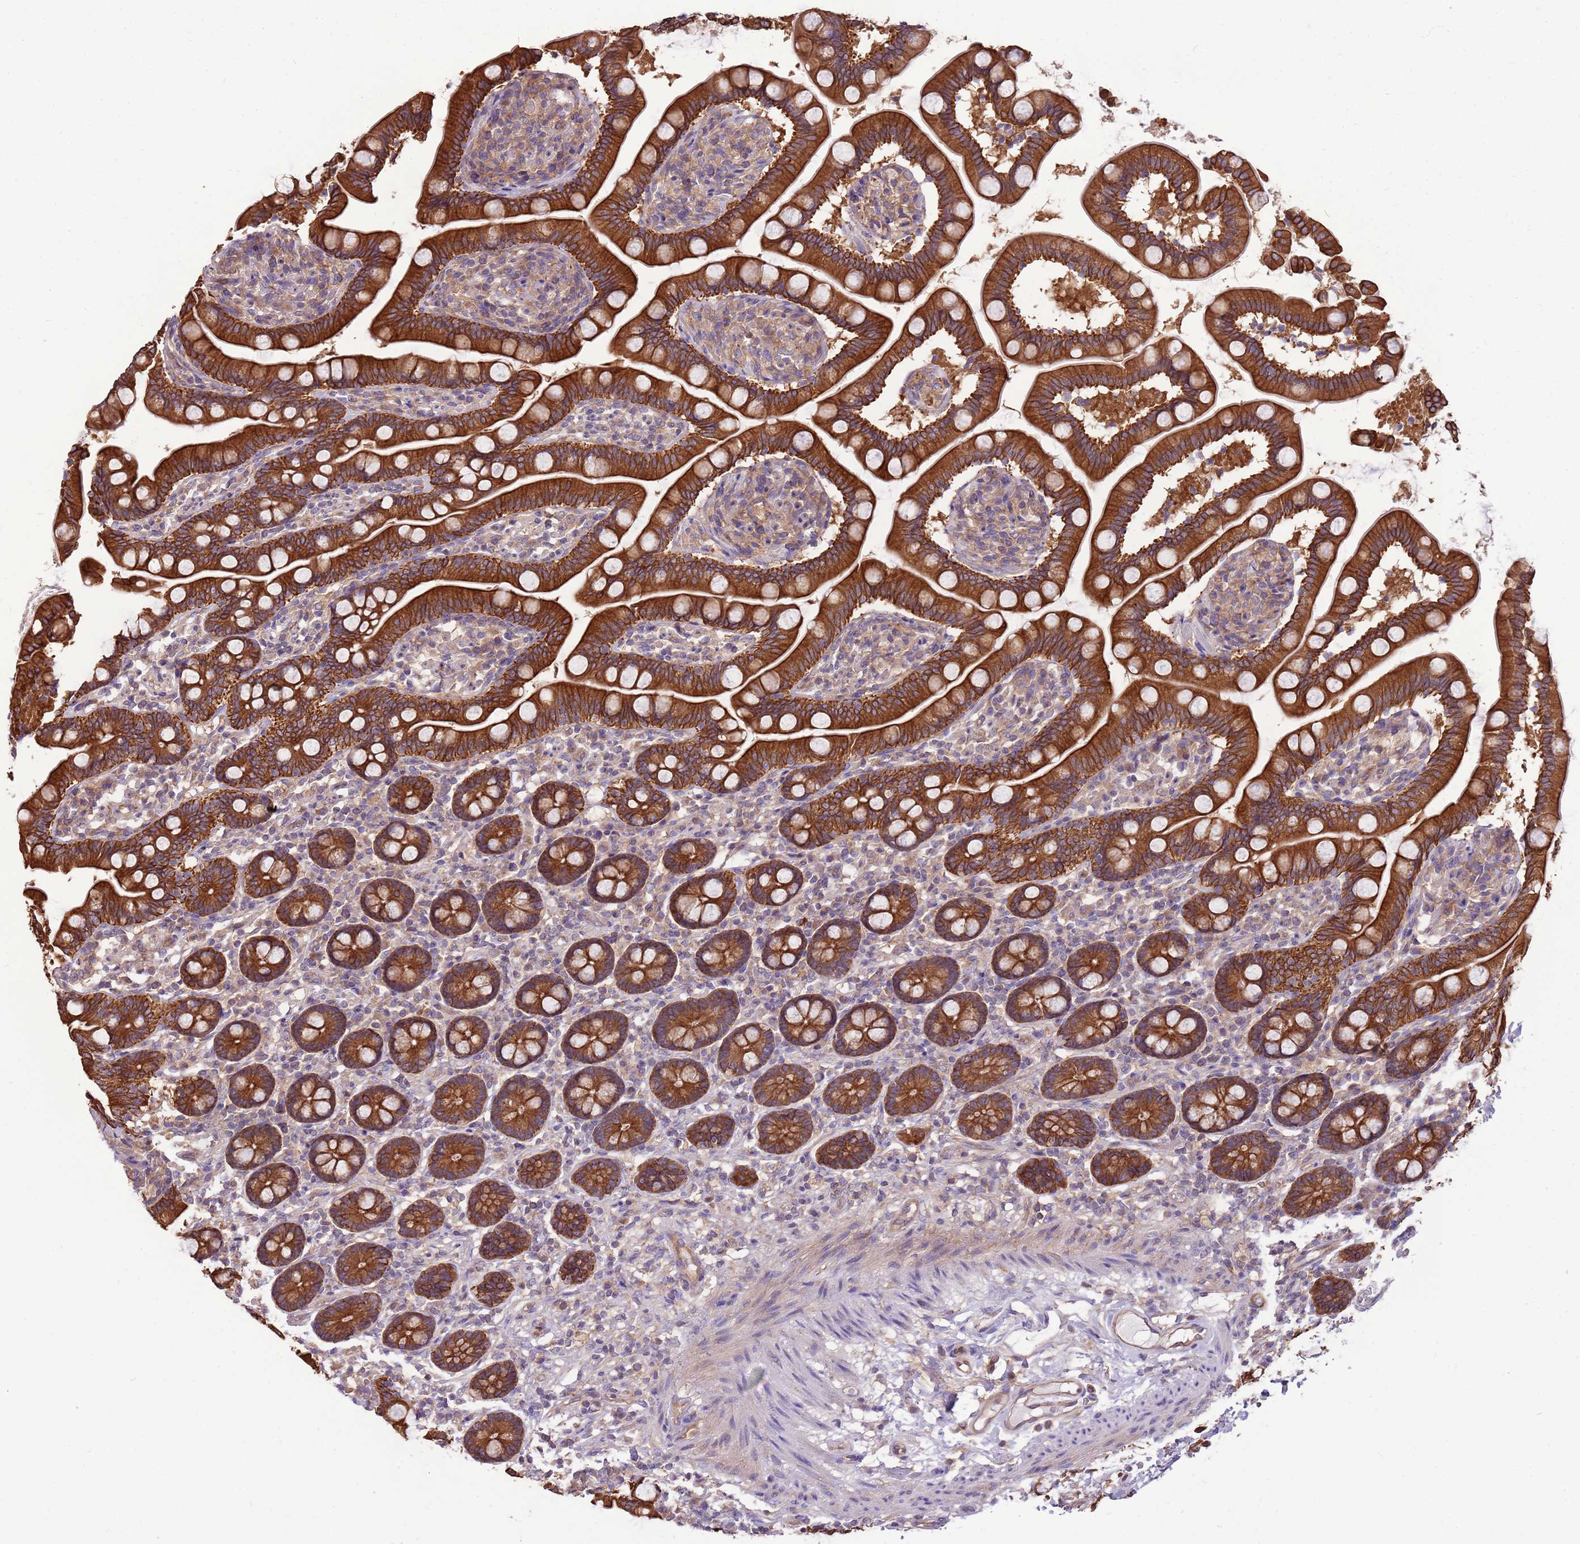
{"staining": {"intensity": "strong", "quantity": ">75%", "location": "cytoplasmic/membranous"}, "tissue": "small intestine", "cell_type": "Glandular cells", "image_type": "normal", "snomed": [{"axis": "morphology", "description": "Normal tissue, NOS"}, {"axis": "topography", "description": "Small intestine"}], "caption": "Protein analysis of normal small intestine reveals strong cytoplasmic/membranous staining in about >75% of glandular cells. (Stains: DAB in brown, nuclei in blue, Microscopy: brightfield microscopy at high magnification).", "gene": "WASHC4", "patient": {"sex": "female", "age": 64}}